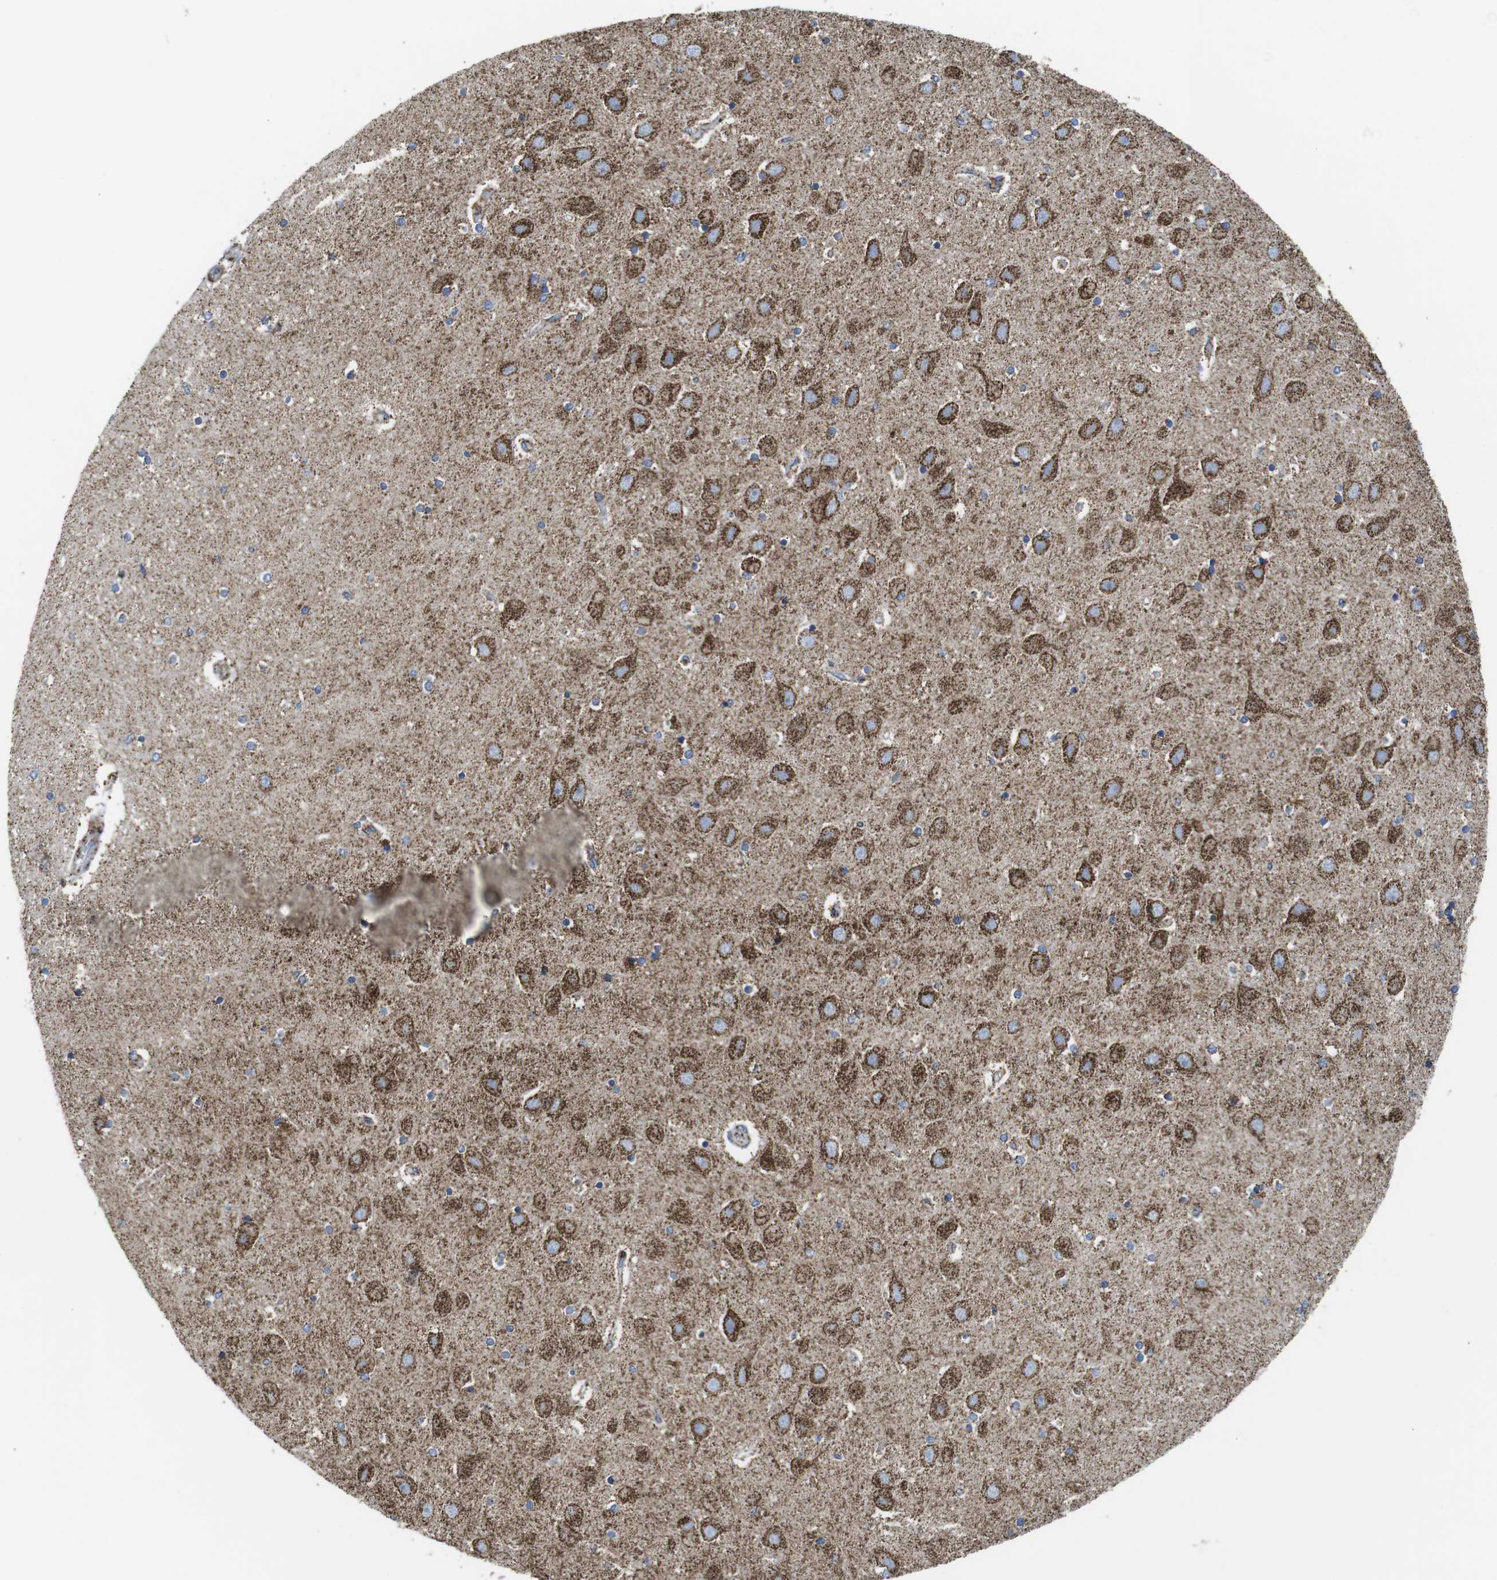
{"staining": {"intensity": "moderate", "quantity": "<25%", "location": "cytoplasmic/membranous"}, "tissue": "hippocampus", "cell_type": "Glial cells", "image_type": "normal", "snomed": [{"axis": "morphology", "description": "Normal tissue, NOS"}, {"axis": "topography", "description": "Hippocampus"}], "caption": "Immunohistochemical staining of normal hippocampus displays low levels of moderate cytoplasmic/membranous positivity in approximately <25% of glial cells.", "gene": "ATP5PO", "patient": {"sex": "female", "age": 54}}